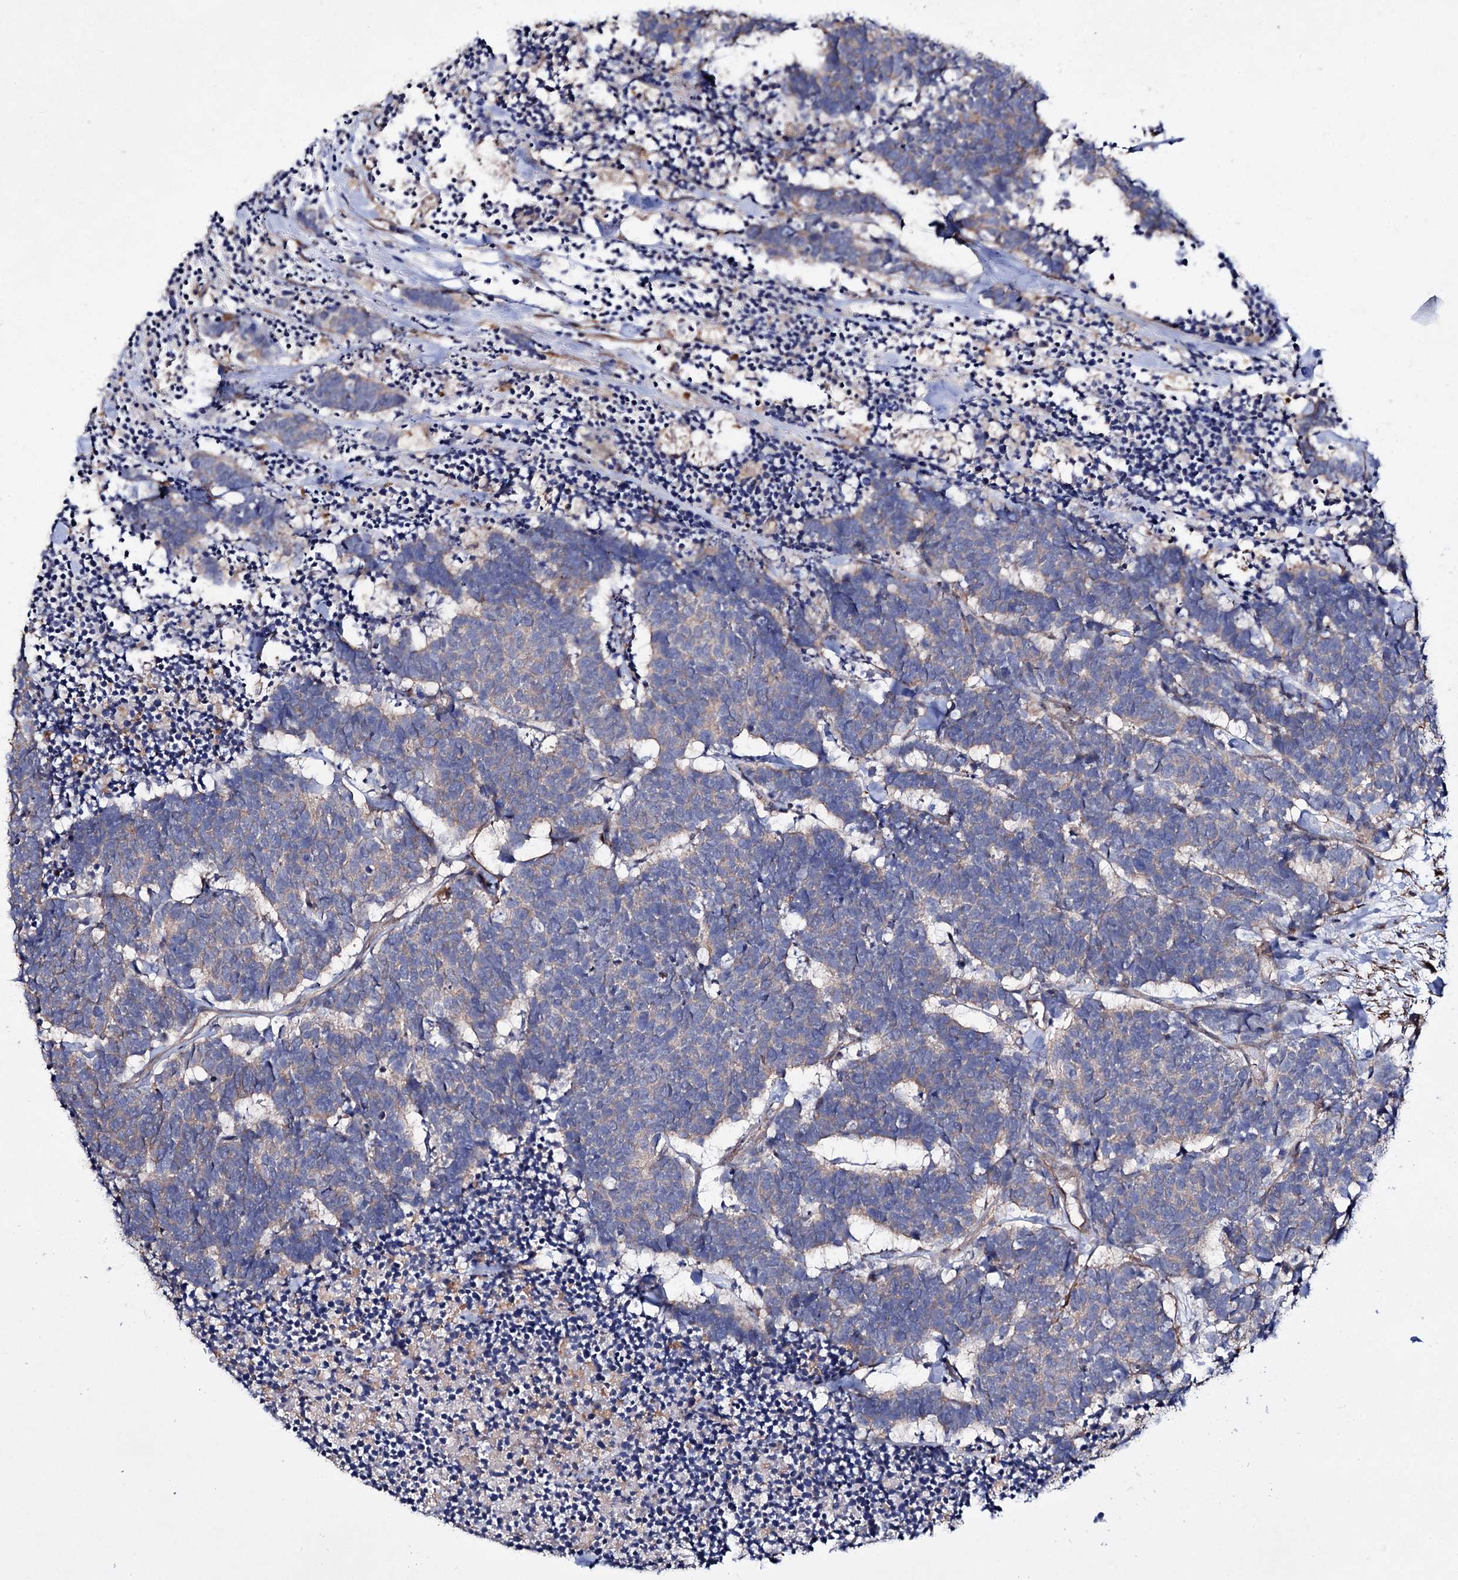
{"staining": {"intensity": "weak", "quantity": "<25%", "location": "cytoplasmic/membranous"}, "tissue": "carcinoid", "cell_type": "Tumor cells", "image_type": "cancer", "snomed": [{"axis": "morphology", "description": "Carcinoma, NOS"}, {"axis": "morphology", "description": "Carcinoid, malignant, NOS"}, {"axis": "topography", "description": "Urinary bladder"}], "caption": "Immunohistochemical staining of carcinoma demonstrates no significant staining in tumor cells. Nuclei are stained in blue.", "gene": "SEC24A", "patient": {"sex": "male", "age": 57}}